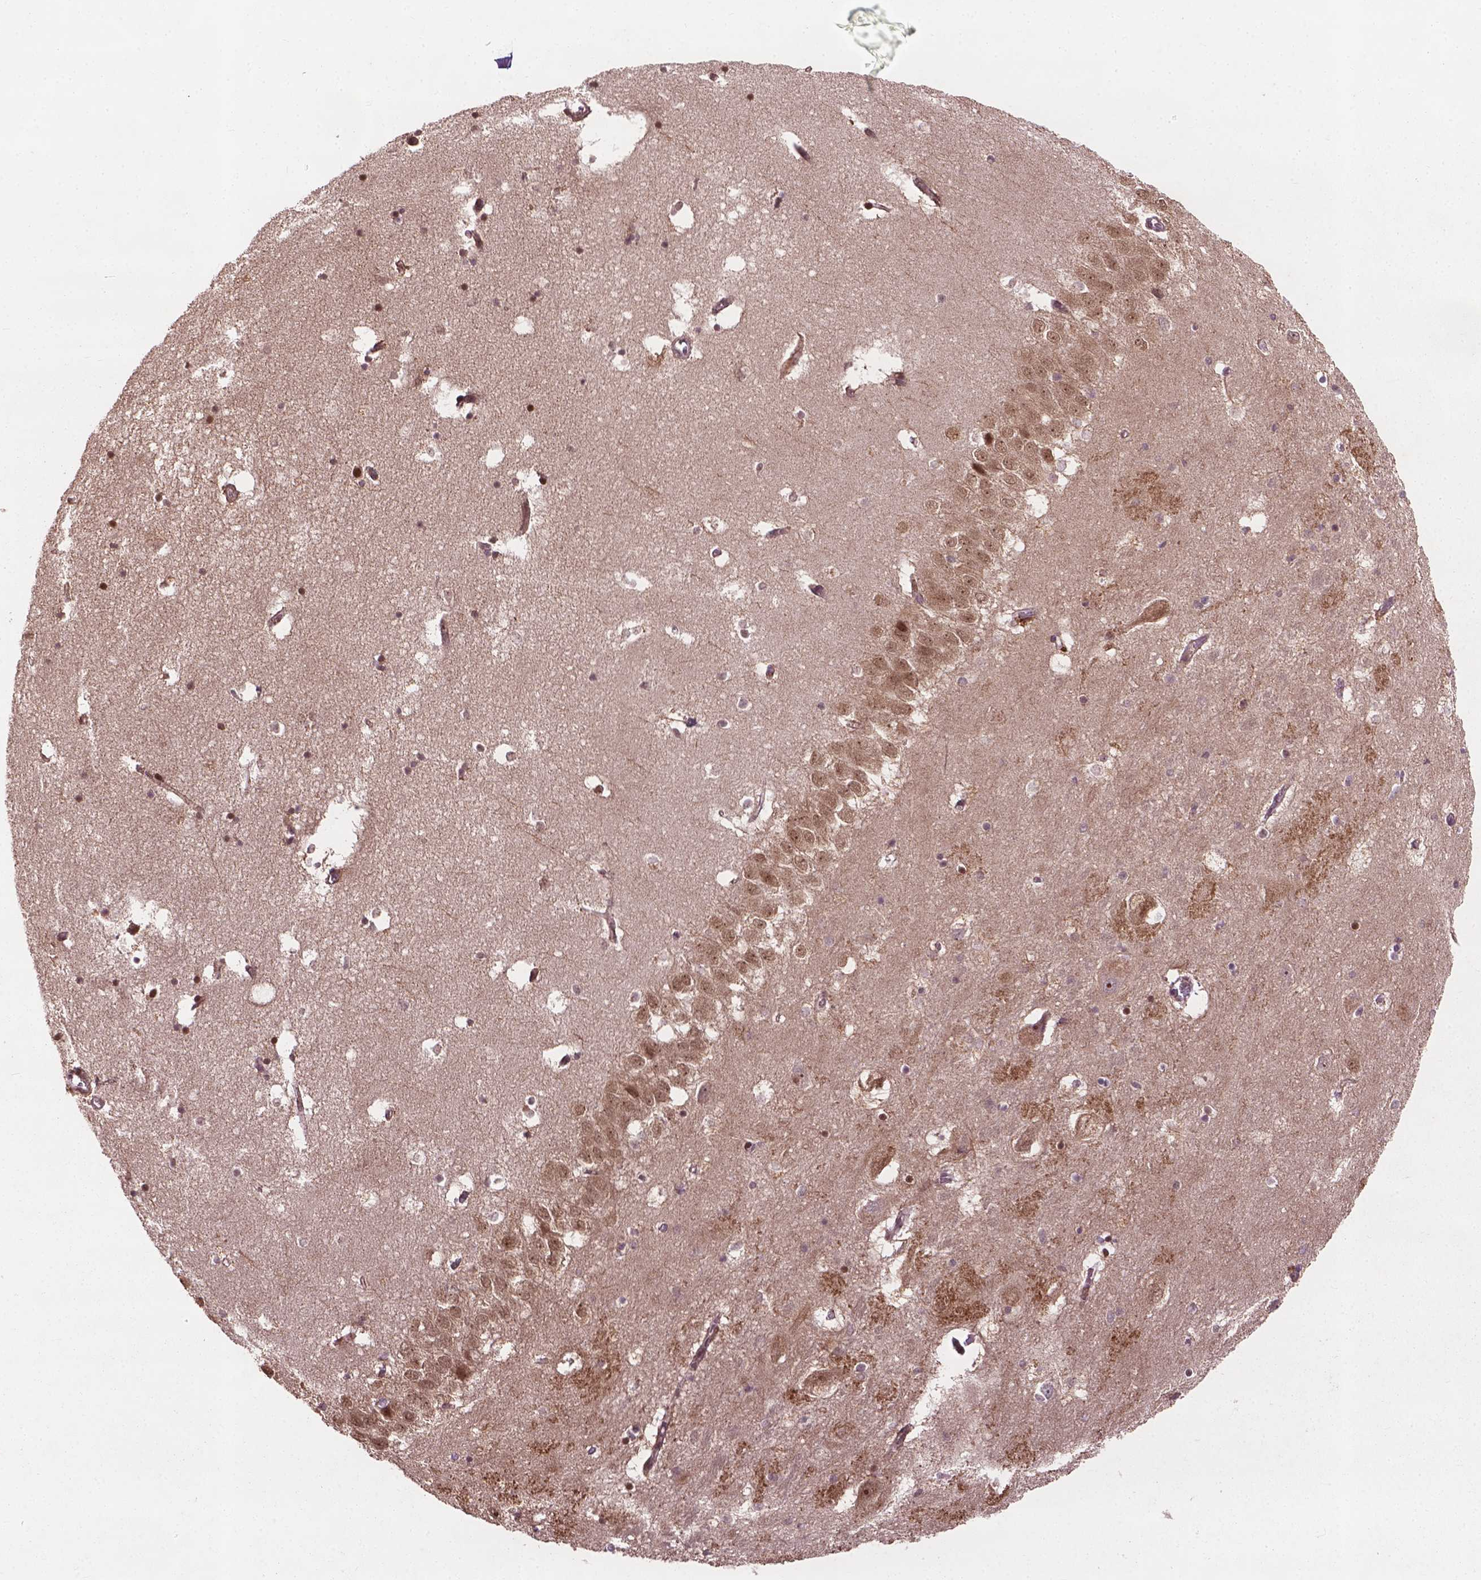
{"staining": {"intensity": "moderate", "quantity": "<25%", "location": "nuclear"}, "tissue": "hippocampus", "cell_type": "Glial cells", "image_type": "normal", "snomed": [{"axis": "morphology", "description": "Normal tissue, NOS"}, {"axis": "topography", "description": "Hippocampus"}], "caption": "Brown immunohistochemical staining in benign human hippocampus shows moderate nuclear expression in about <25% of glial cells.", "gene": "B3GALNT2", "patient": {"sex": "male", "age": 58}}